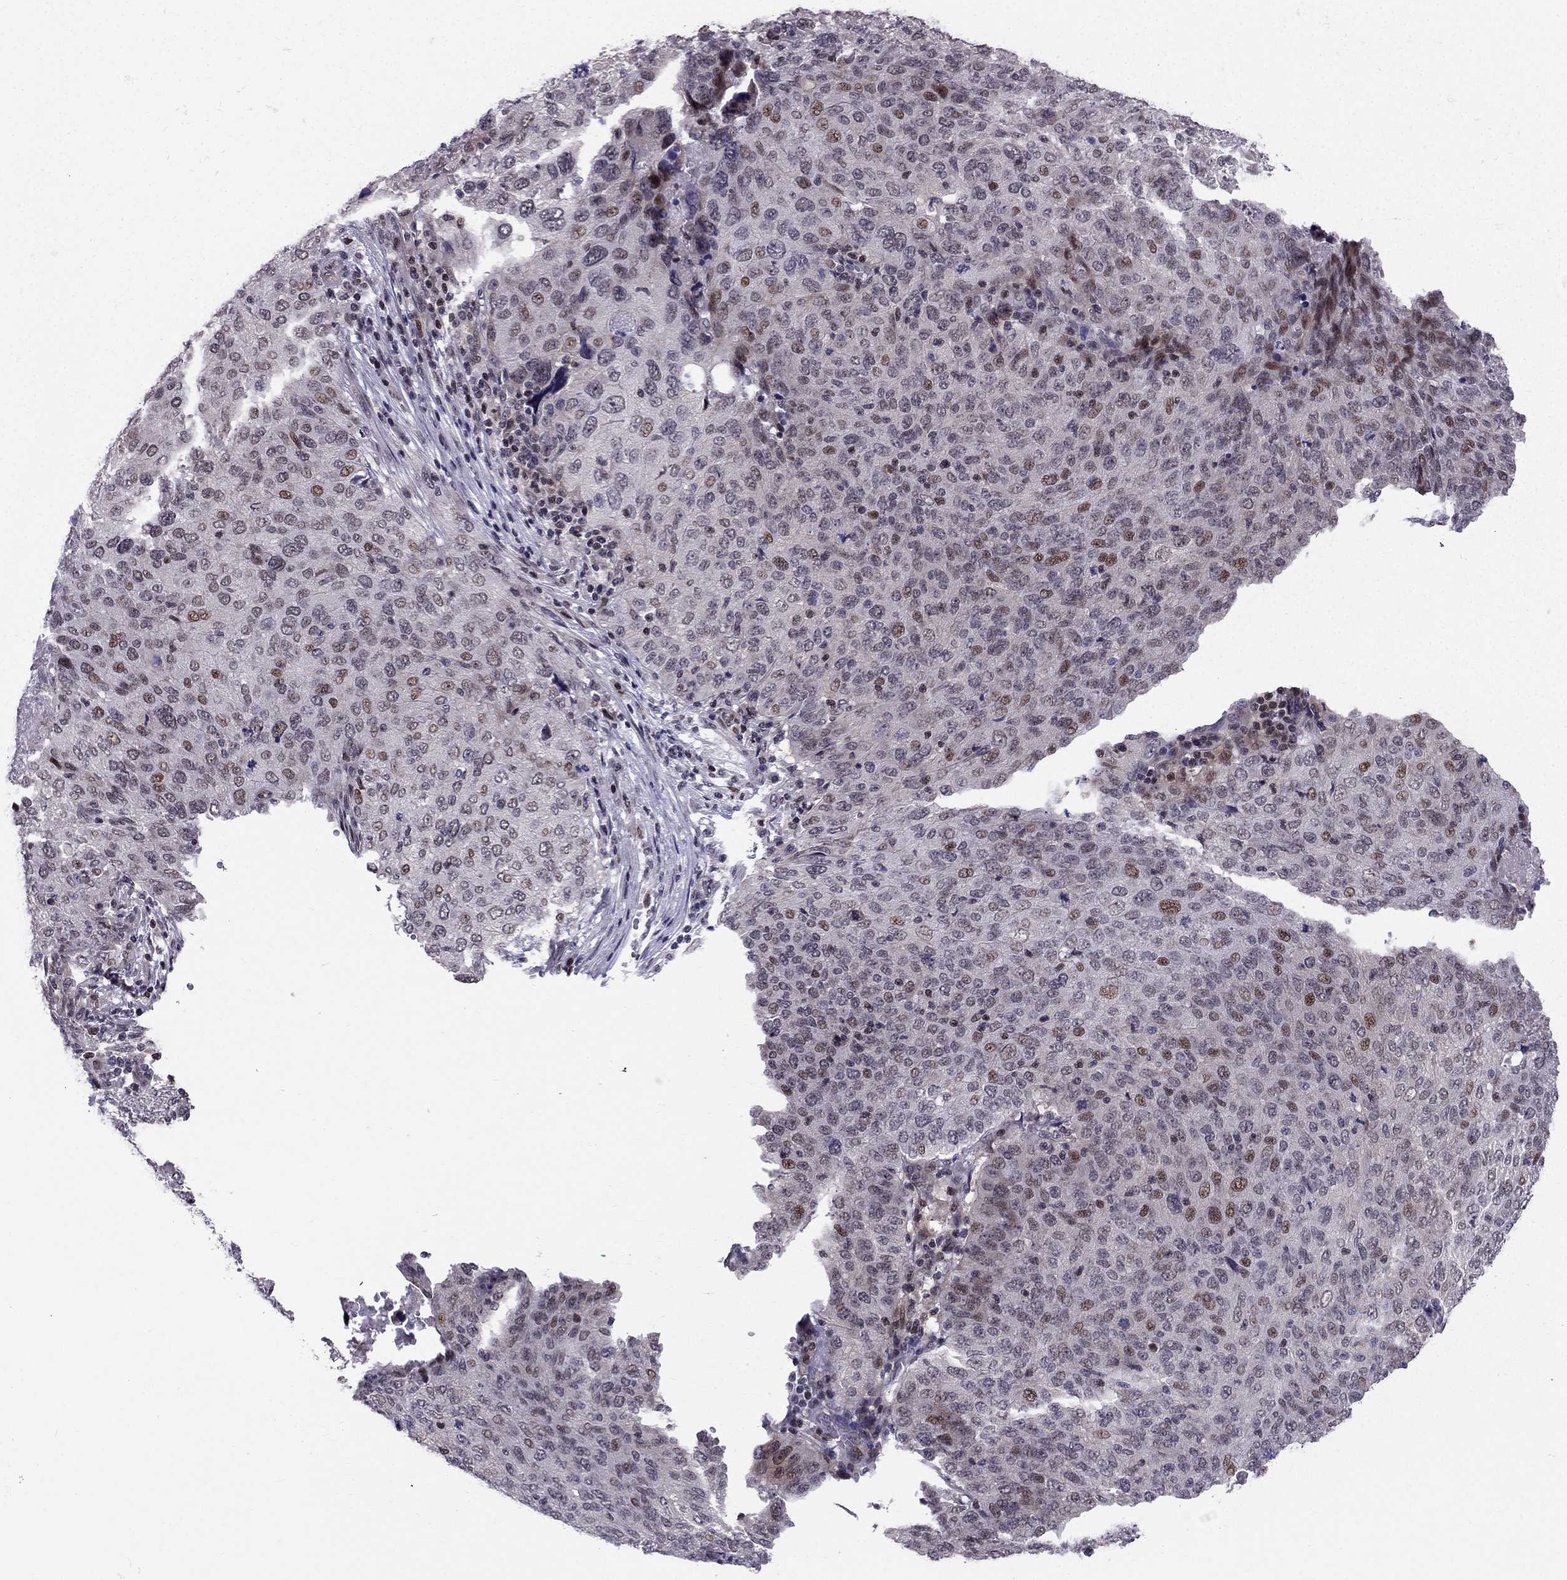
{"staining": {"intensity": "moderate", "quantity": "<25%", "location": "nuclear"}, "tissue": "ovarian cancer", "cell_type": "Tumor cells", "image_type": "cancer", "snomed": [{"axis": "morphology", "description": "Carcinoma, endometroid"}, {"axis": "topography", "description": "Ovary"}], "caption": "Ovarian cancer (endometroid carcinoma) stained with immunohistochemistry (IHC) shows moderate nuclear expression in approximately <25% of tumor cells.", "gene": "RPRD2", "patient": {"sex": "female", "age": 58}}